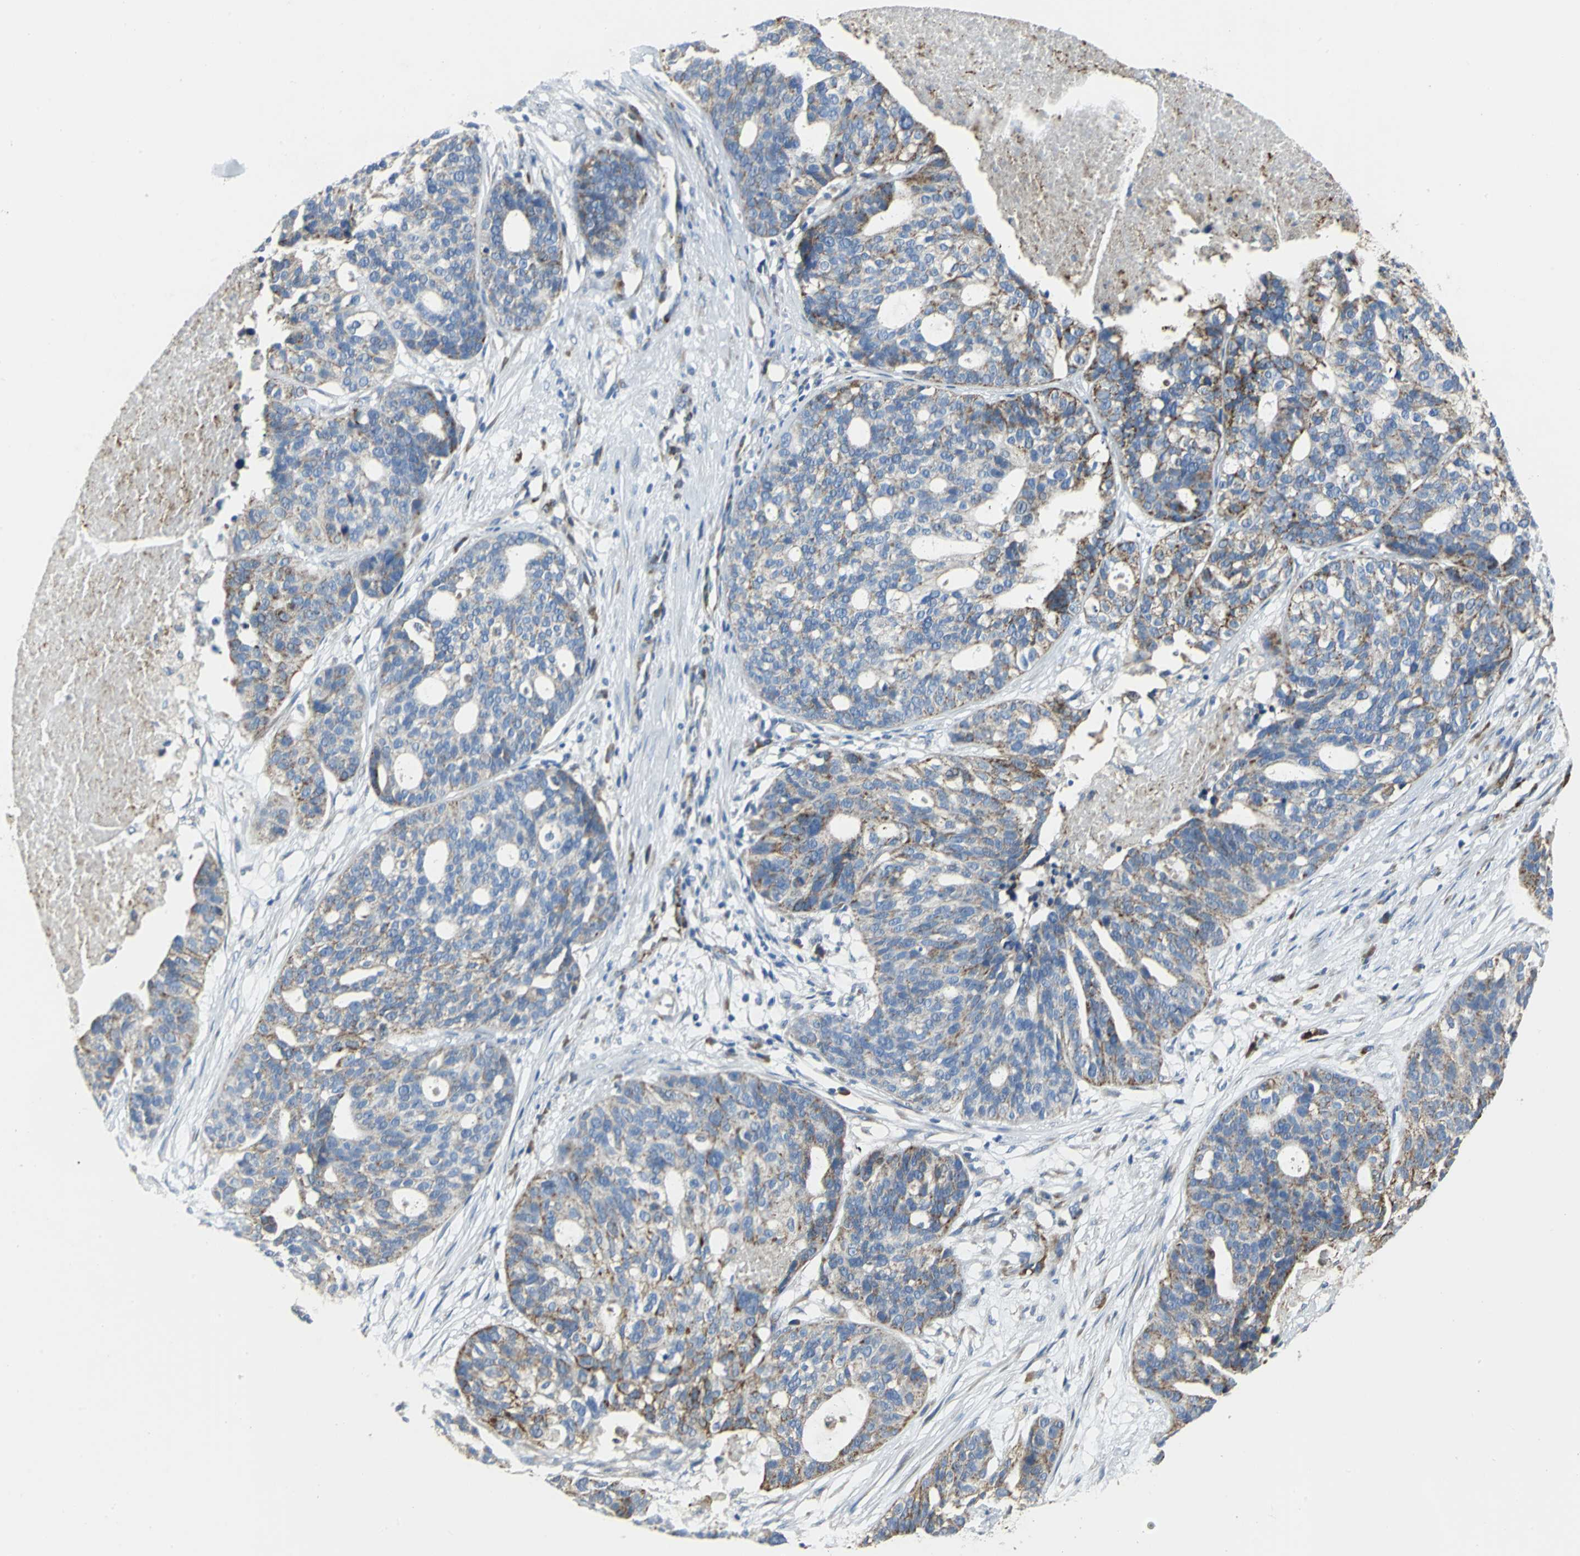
{"staining": {"intensity": "moderate", "quantity": "25%-75%", "location": "cytoplasmic/membranous"}, "tissue": "ovarian cancer", "cell_type": "Tumor cells", "image_type": "cancer", "snomed": [{"axis": "morphology", "description": "Cystadenocarcinoma, serous, NOS"}, {"axis": "topography", "description": "Ovary"}], "caption": "This is an image of immunohistochemistry (IHC) staining of ovarian cancer, which shows moderate positivity in the cytoplasmic/membranous of tumor cells.", "gene": "EIF5A", "patient": {"sex": "female", "age": 59}}